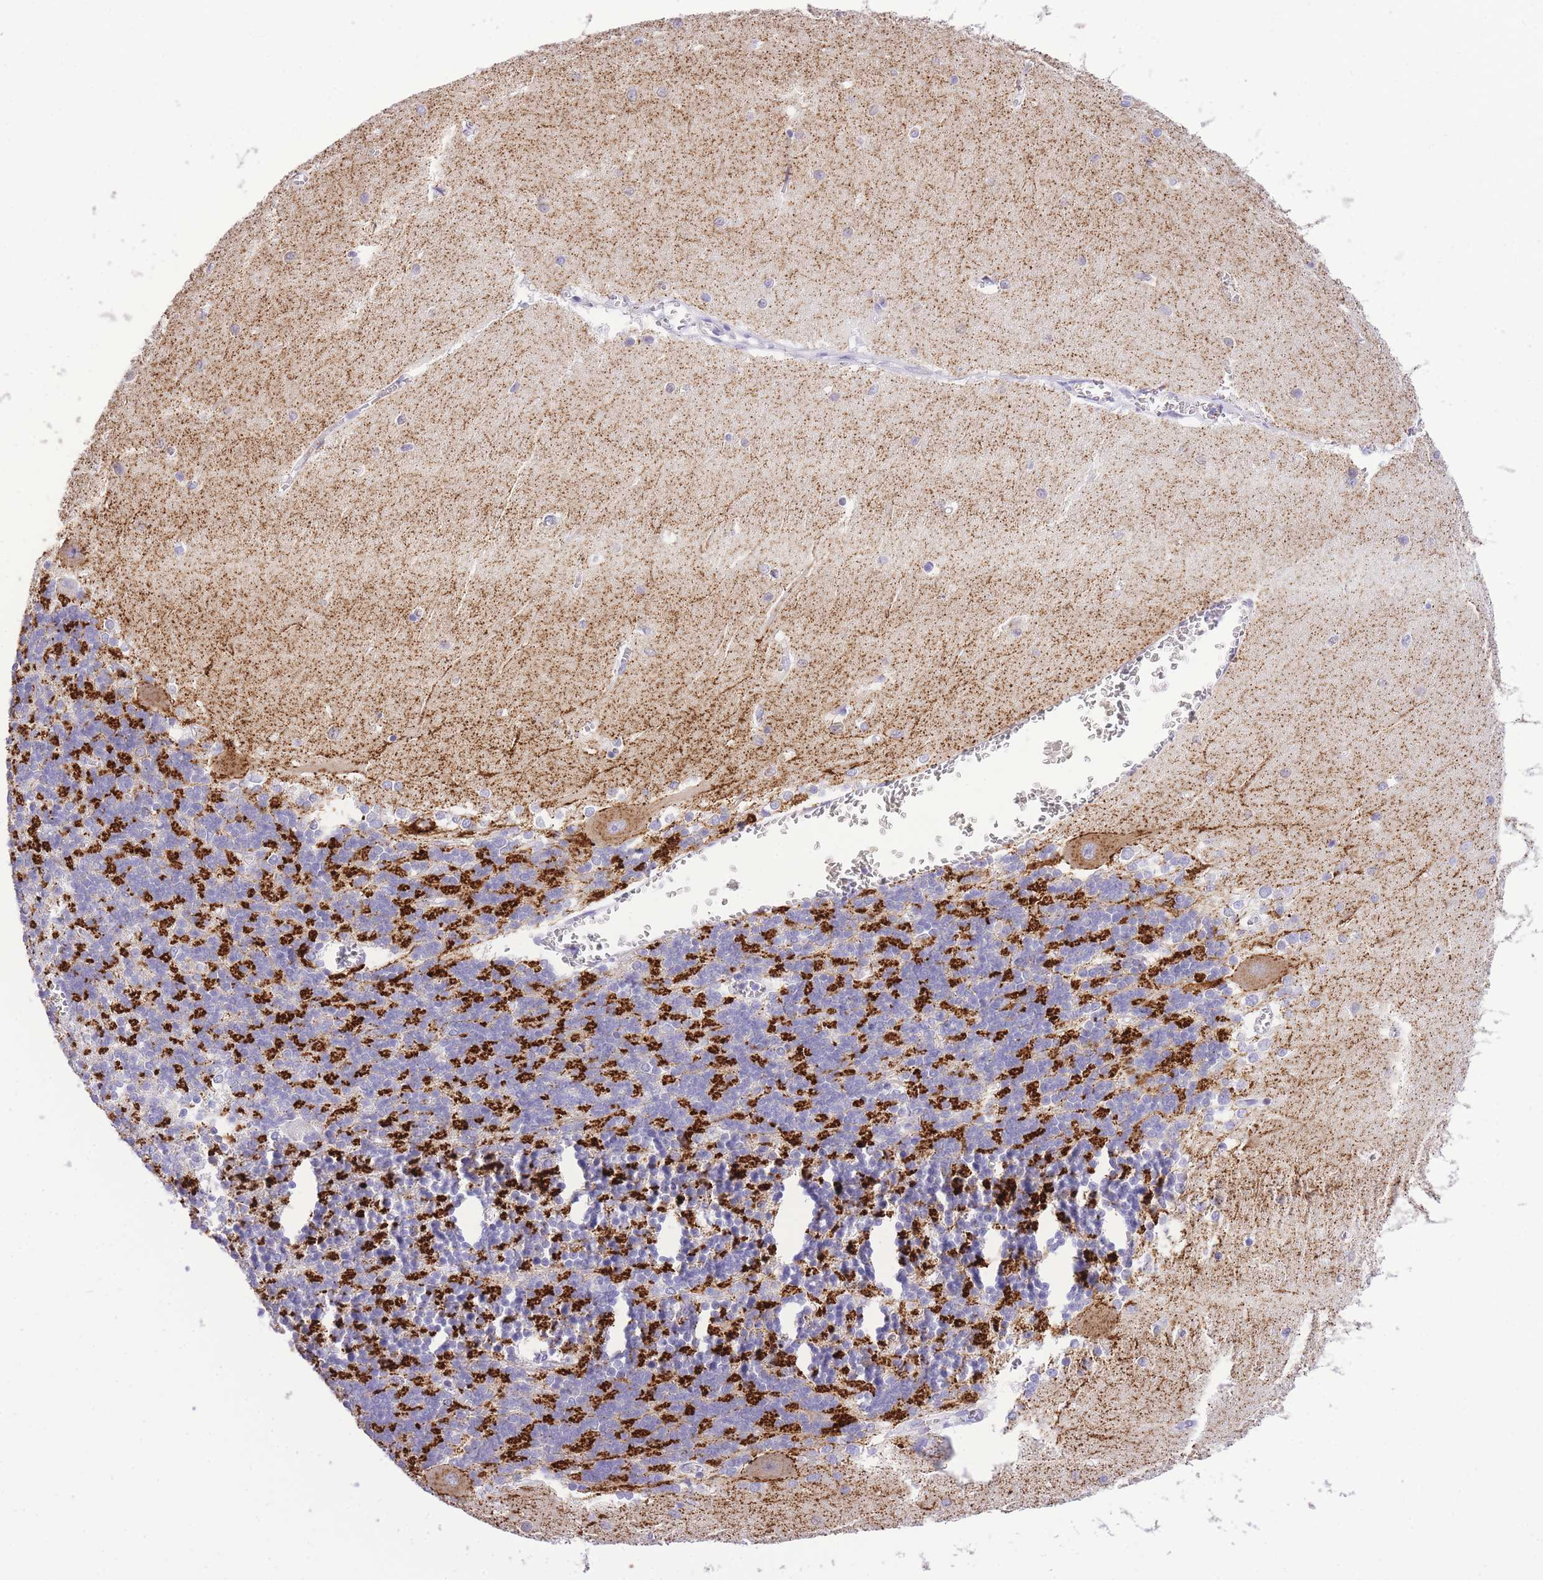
{"staining": {"intensity": "strong", "quantity": "25%-75%", "location": "cytoplasmic/membranous"}, "tissue": "cerebellum", "cell_type": "Cells in granular layer", "image_type": "normal", "snomed": [{"axis": "morphology", "description": "Normal tissue, NOS"}, {"axis": "topography", "description": "Cerebellum"}], "caption": "This is an image of immunohistochemistry staining of unremarkable cerebellum, which shows strong staining in the cytoplasmic/membranous of cells in granular layer.", "gene": "TIFAB", "patient": {"sex": "male", "age": 37}}